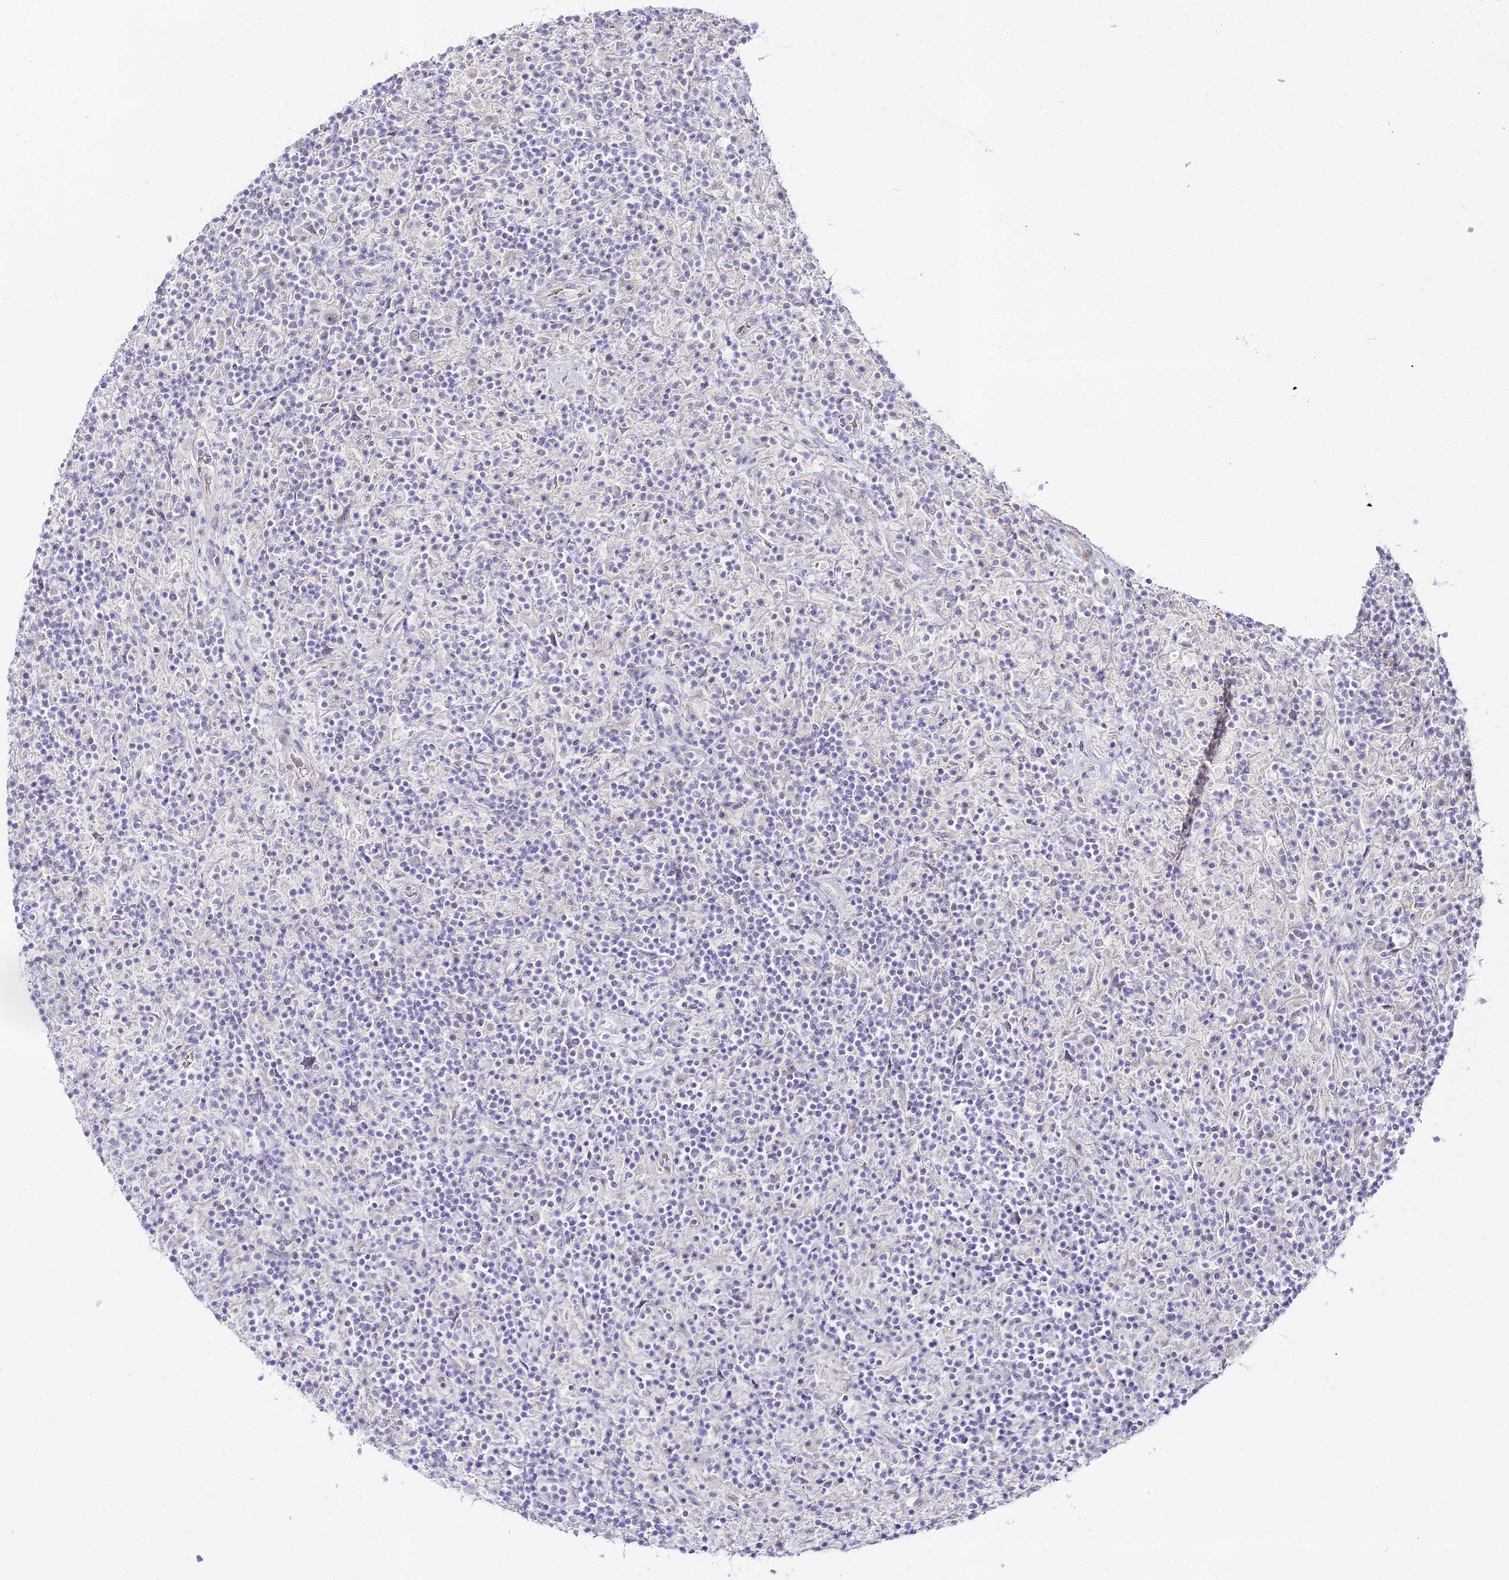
{"staining": {"intensity": "negative", "quantity": "none", "location": "none"}, "tissue": "lymphoma", "cell_type": "Tumor cells", "image_type": "cancer", "snomed": [{"axis": "morphology", "description": "Hodgkin's disease, NOS"}, {"axis": "topography", "description": "Lymph node"}], "caption": "Immunohistochemical staining of human lymphoma demonstrates no significant expression in tumor cells.", "gene": "ALPG", "patient": {"sex": "male", "age": 70}}